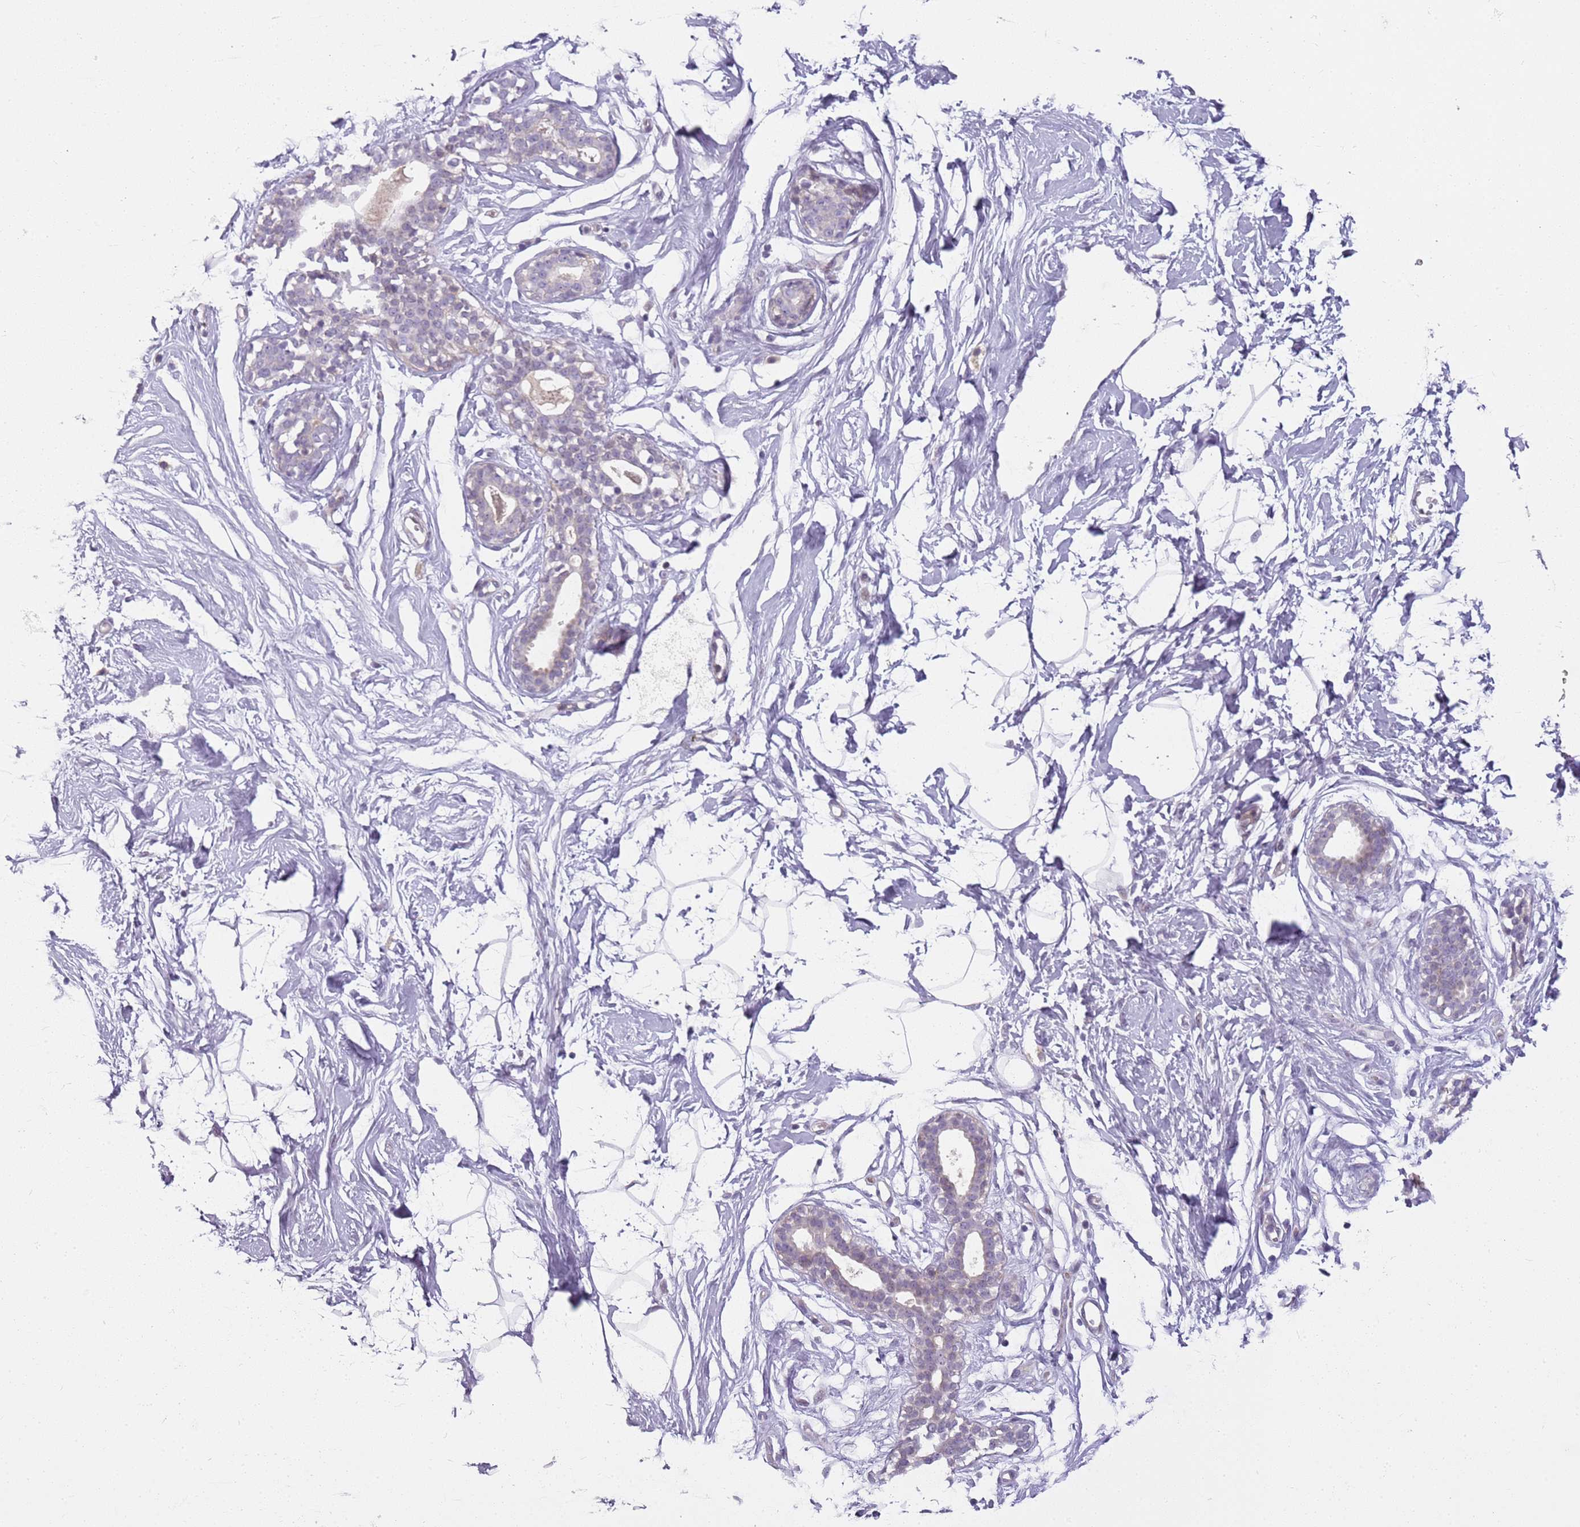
{"staining": {"intensity": "negative", "quantity": "none", "location": "none"}, "tissue": "breast", "cell_type": "Adipocytes", "image_type": "normal", "snomed": [{"axis": "morphology", "description": "Normal tissue, NOS"}, {"axis": "morphology", "description": "Adenoma, NOS"}, {"axis": "topography", "description": "Breast"}], "caption": "Micrograph shows no protein positivity in adipocytes of unremarkable breast.", "gene": "DEFB116", "patient": {"sex": "female", "age": 23}}